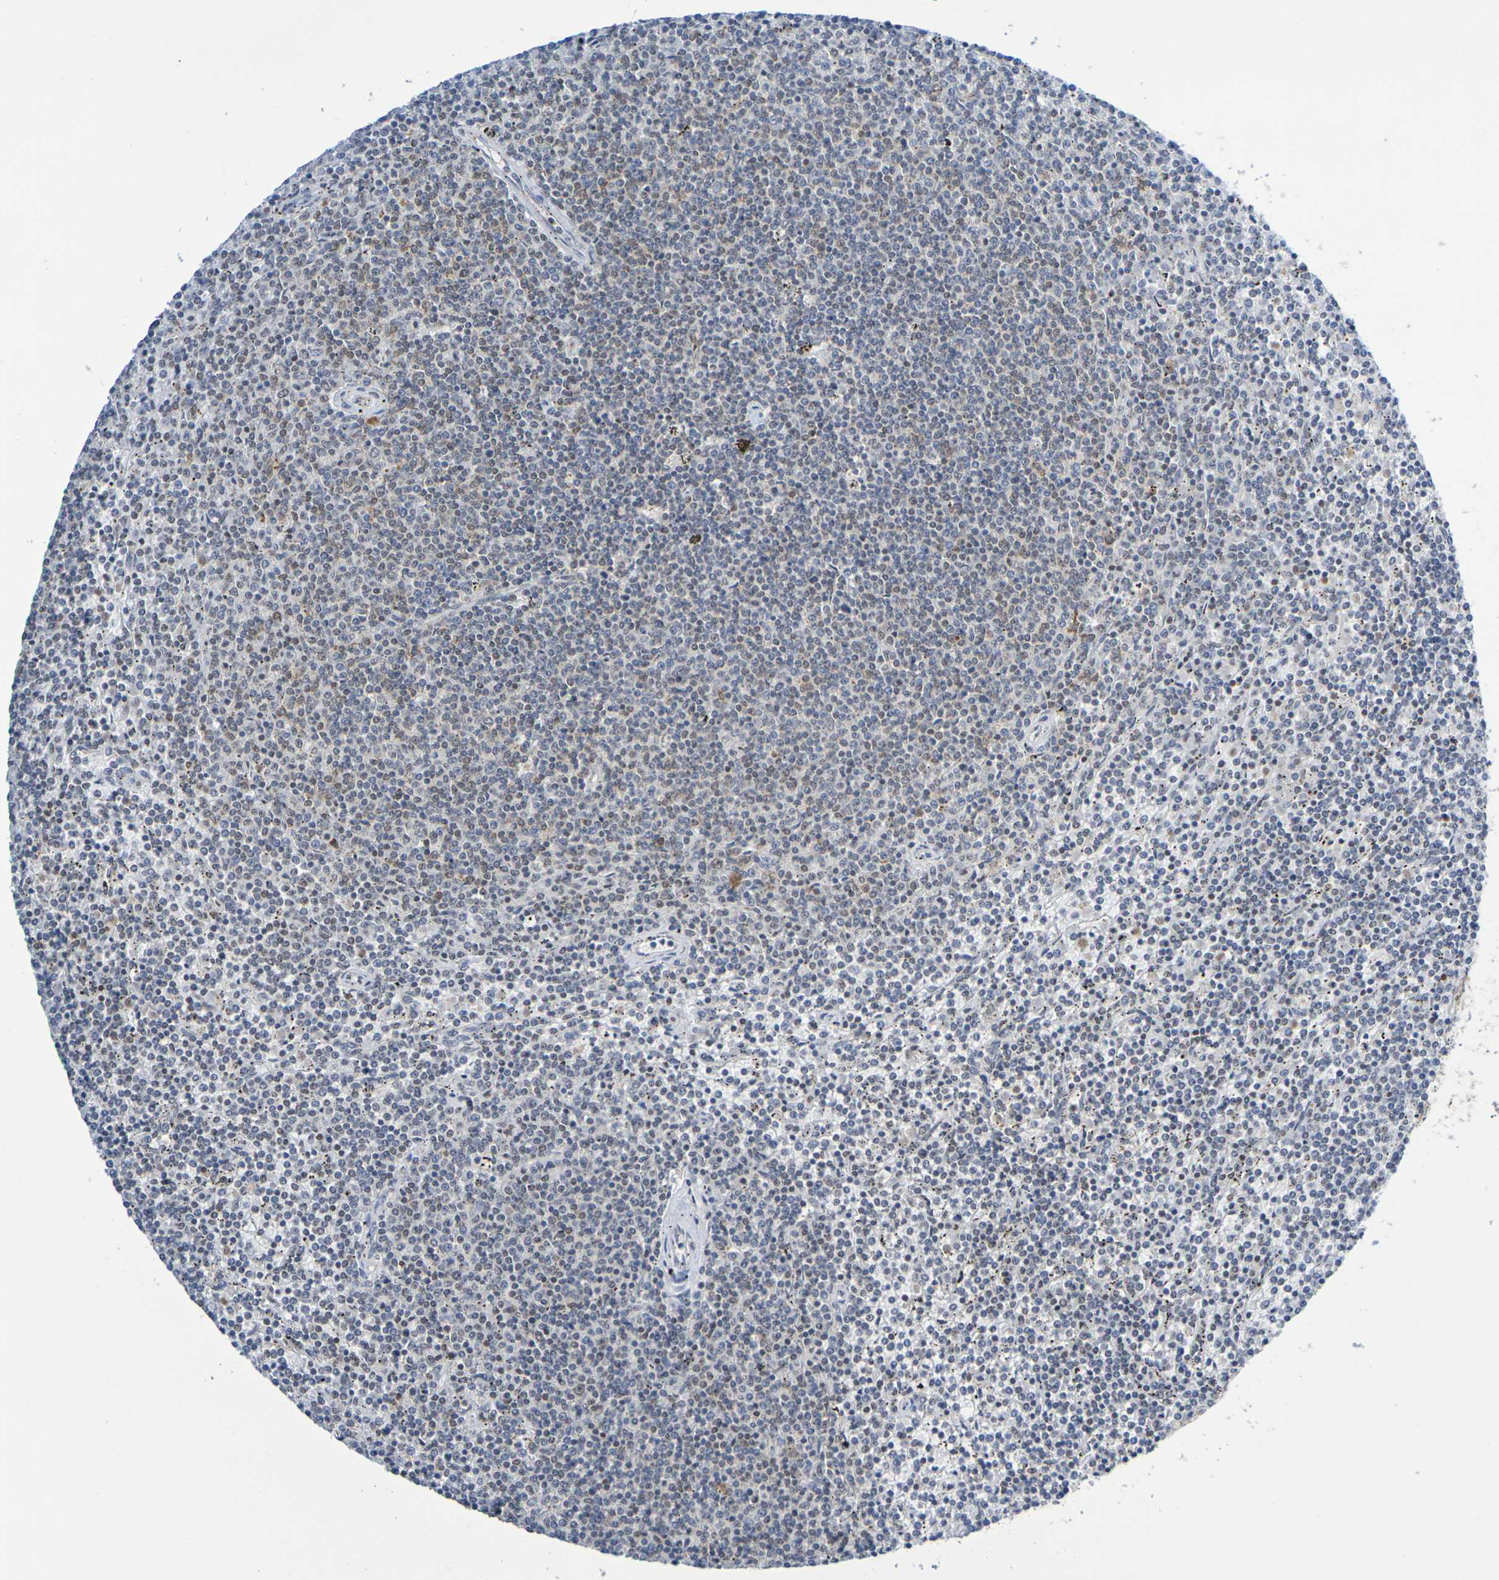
{"staining": {"intensity": "weak", "quantity": ">75%", "location": "cytoplasmic/membranous"}, "tissue": "lymphoma", "cell_type": "Tumor cells", "image_type": "cancer", "snomed": [{"axis": "morphology", "description": "Malignant lymphoma, non-Hodgkin's type, Low grade"}, {"axis": "topography", "description": "Spleen"}], "caption": "This histopathology image demonstrates malignant lymphoma, non-Hodgkin's type (low-grade) stained with immunohistochemistry (IHC) to label a protein in brown. The cytoplasmic/membranous of tumor cells show weak positivity for the protein. Nuclei are counter-stained blue.", "gene": "CHRNB1", "patient": {"sex": "female", "age": 50}}